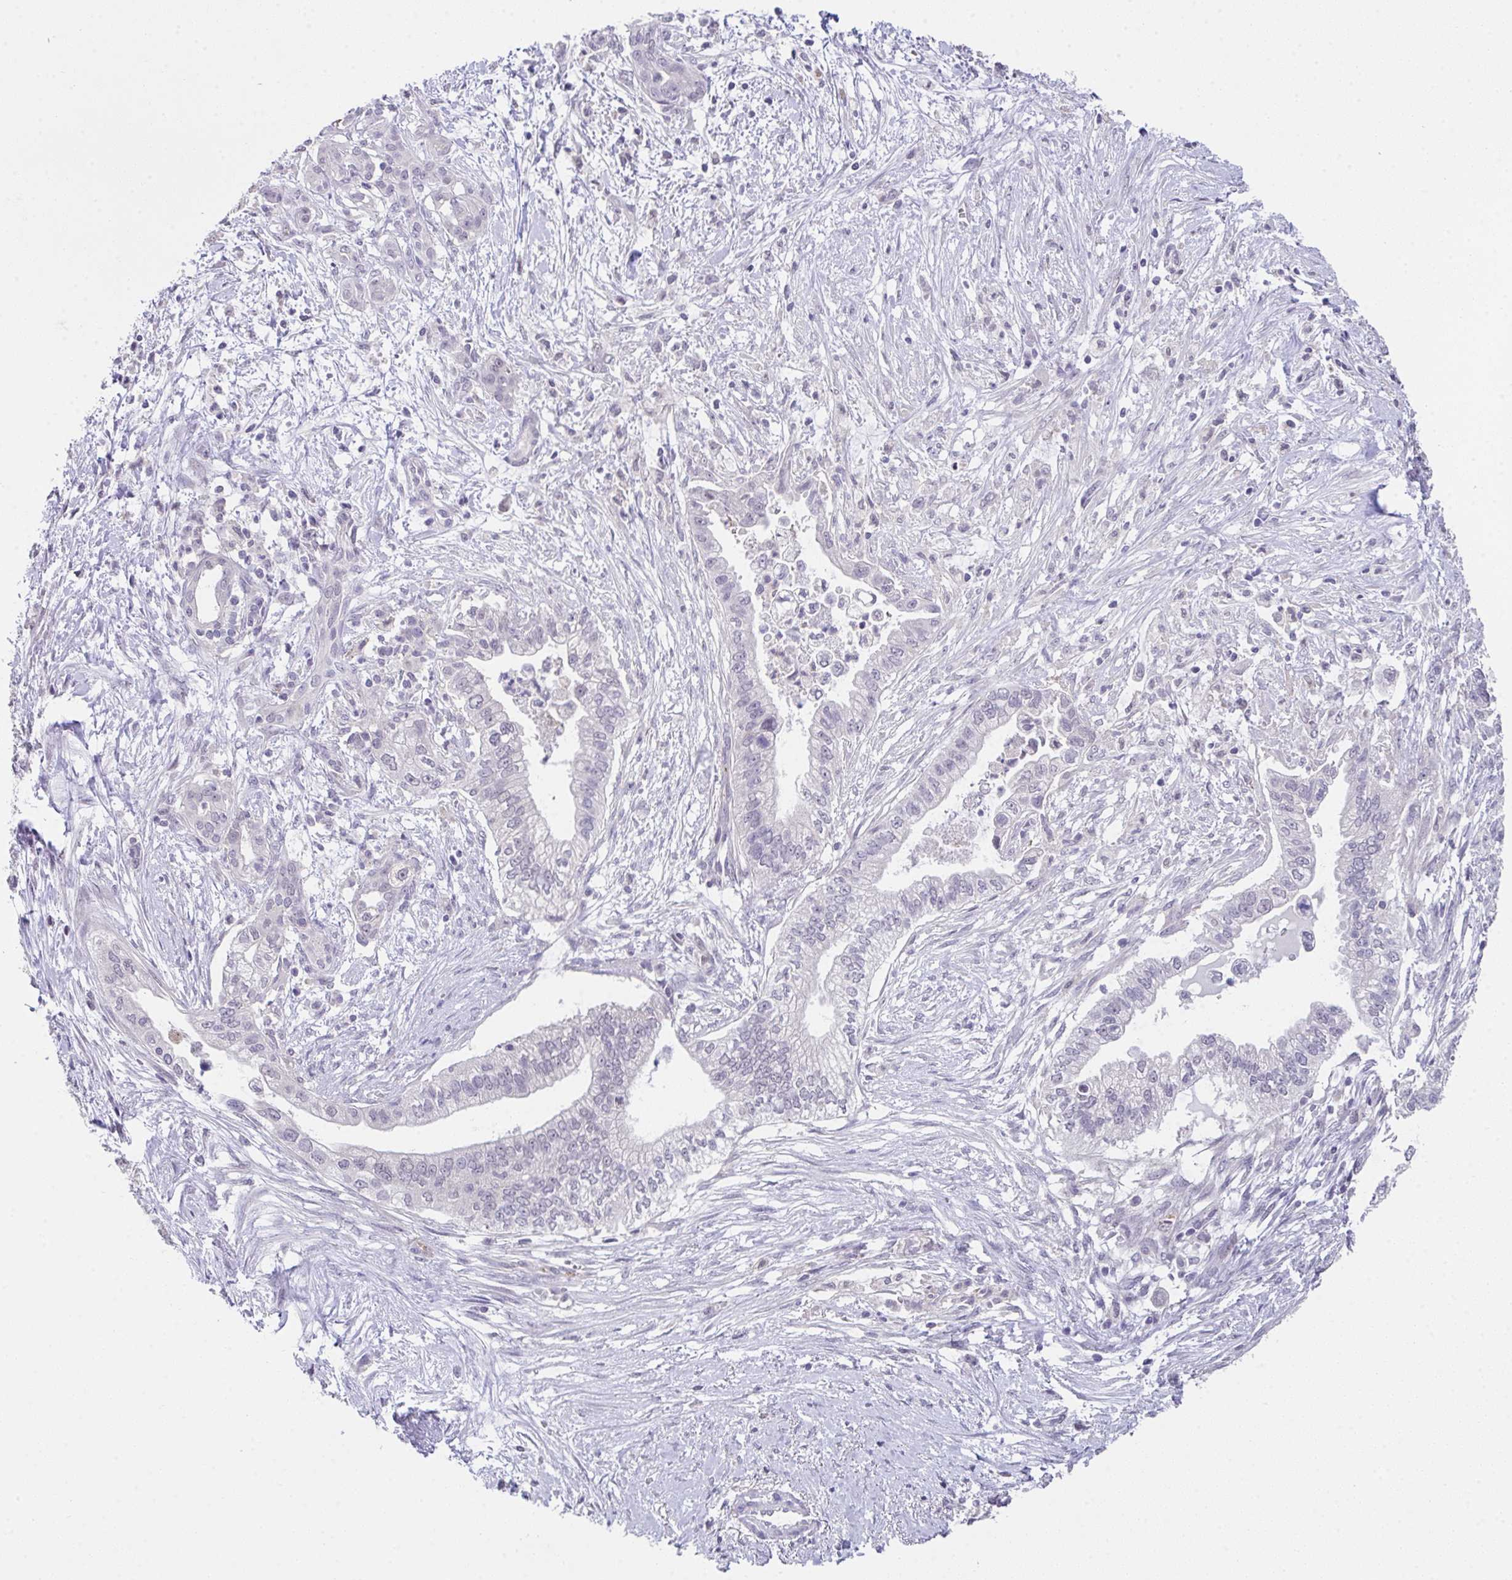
{"staining": {"intensity": "negative", "quantity": "none", "location": "none"}, "tissue": "pancreatic cancer", "cell_type": "Tumor cells", "image_type": "cancer", "snomed": [{"axis": "morphology", "description": "Adenocarcinoma, NOS"}, {"axis": "topography", "description": "Pancreas"}], "caption": "Immunohistochemical staining of pancreatic adenocarcinoma reveals no significant positivity in tumor cells.", "gene": "GLTPD2", "patient": {"sex": "male", "age": 70}}